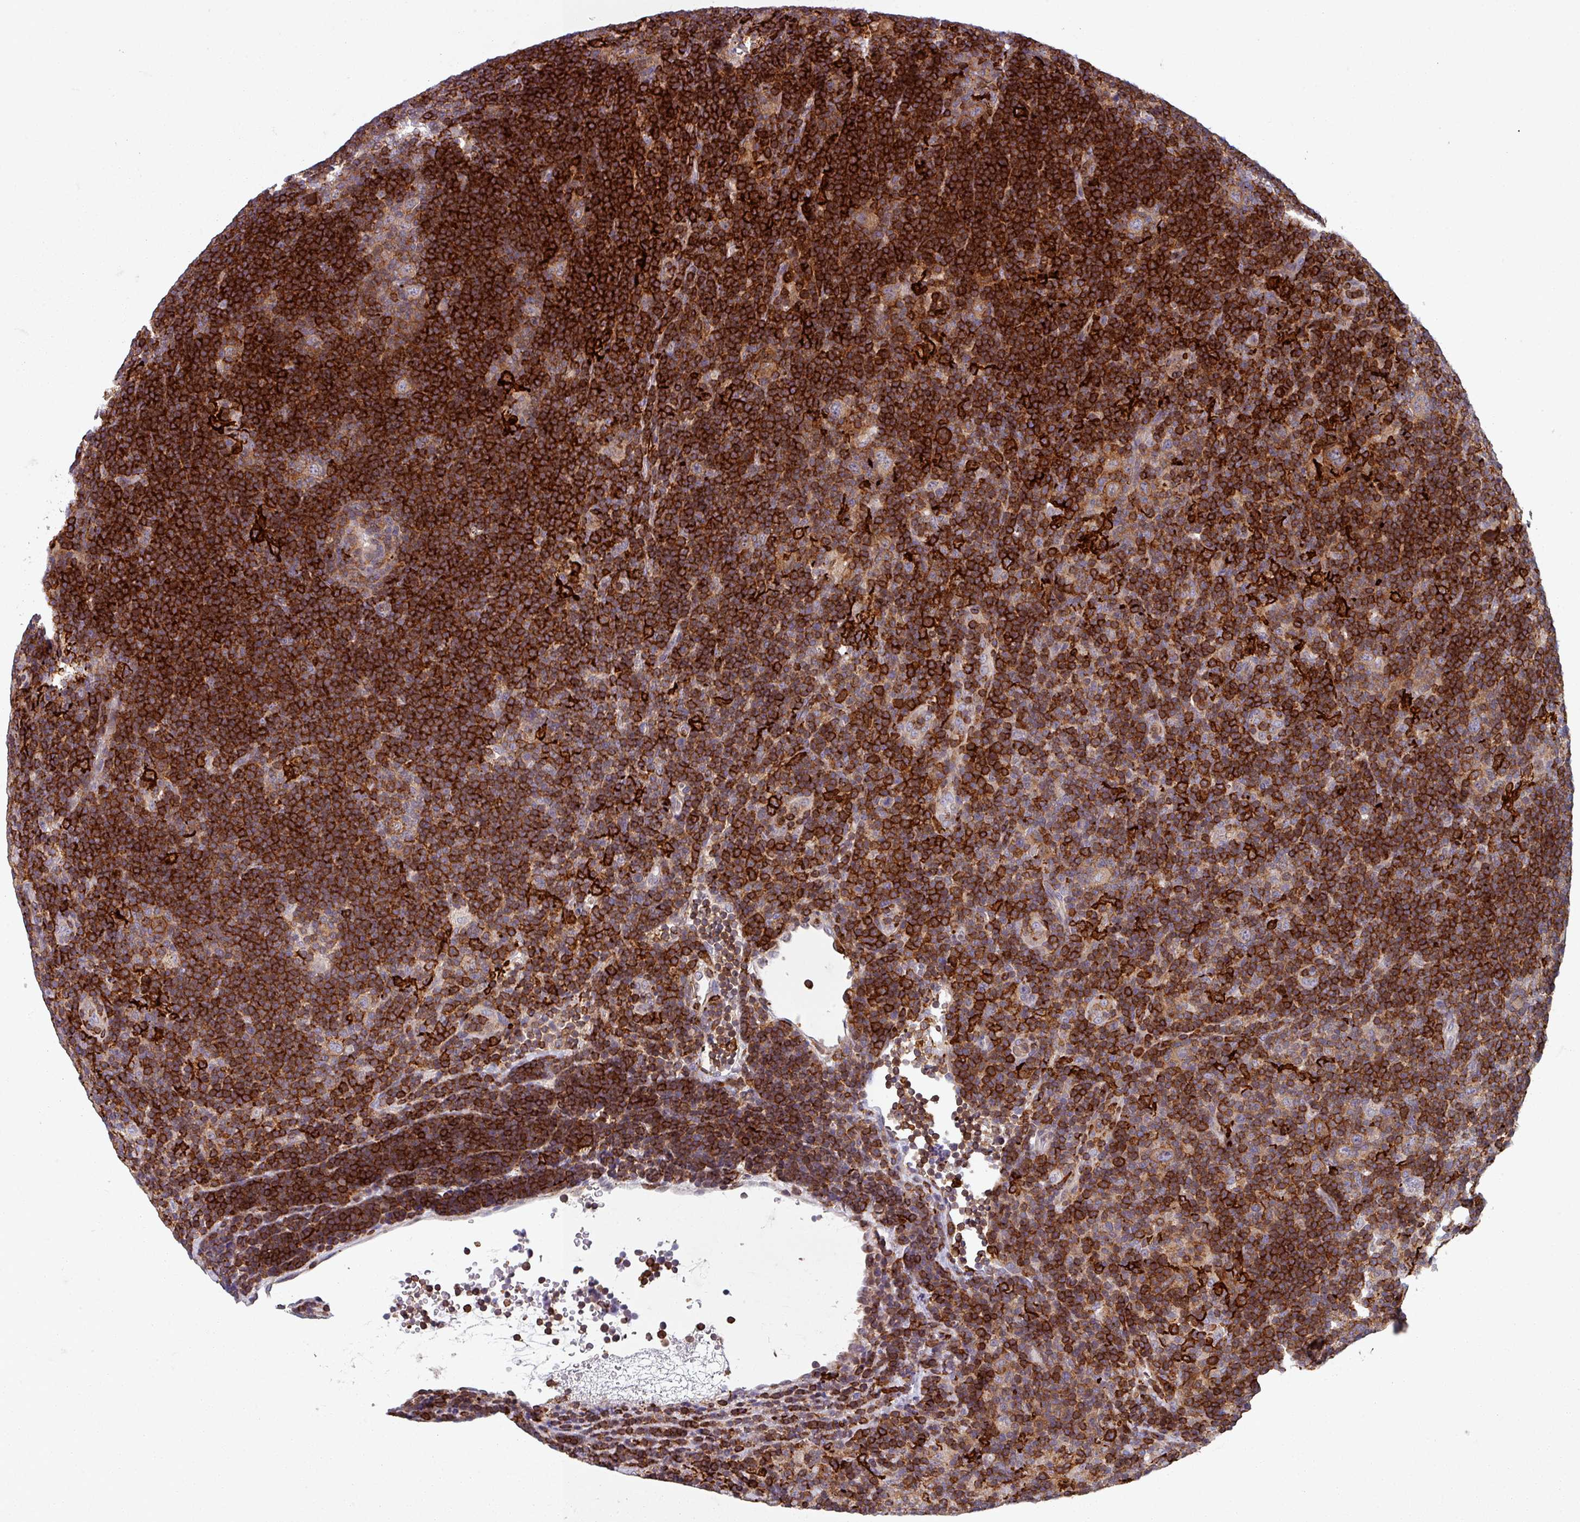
{"staining": {"intensity": "weak", "quantity": "25%-75%", "location": "cytoplasmic/membranous"}, "tissue": "lymphoma", "cell_type": "Tumor cells", "image_type": "cancer", "snomed": [{"axis": "morphology", "description": "Hodgkin's disease, NOS"}, {"axis": "topography", "description": "Lymph node"}], "caption": "This photomicrograph displays immunohistochemistry (IHC) staining of human Hodgkin's disease, with low weak cytoplasmic/membranous expression in approximately 25%-75% of tumor cells.", "gene": "NEDD9", "patient": {"sex": "female", "age": 57}}